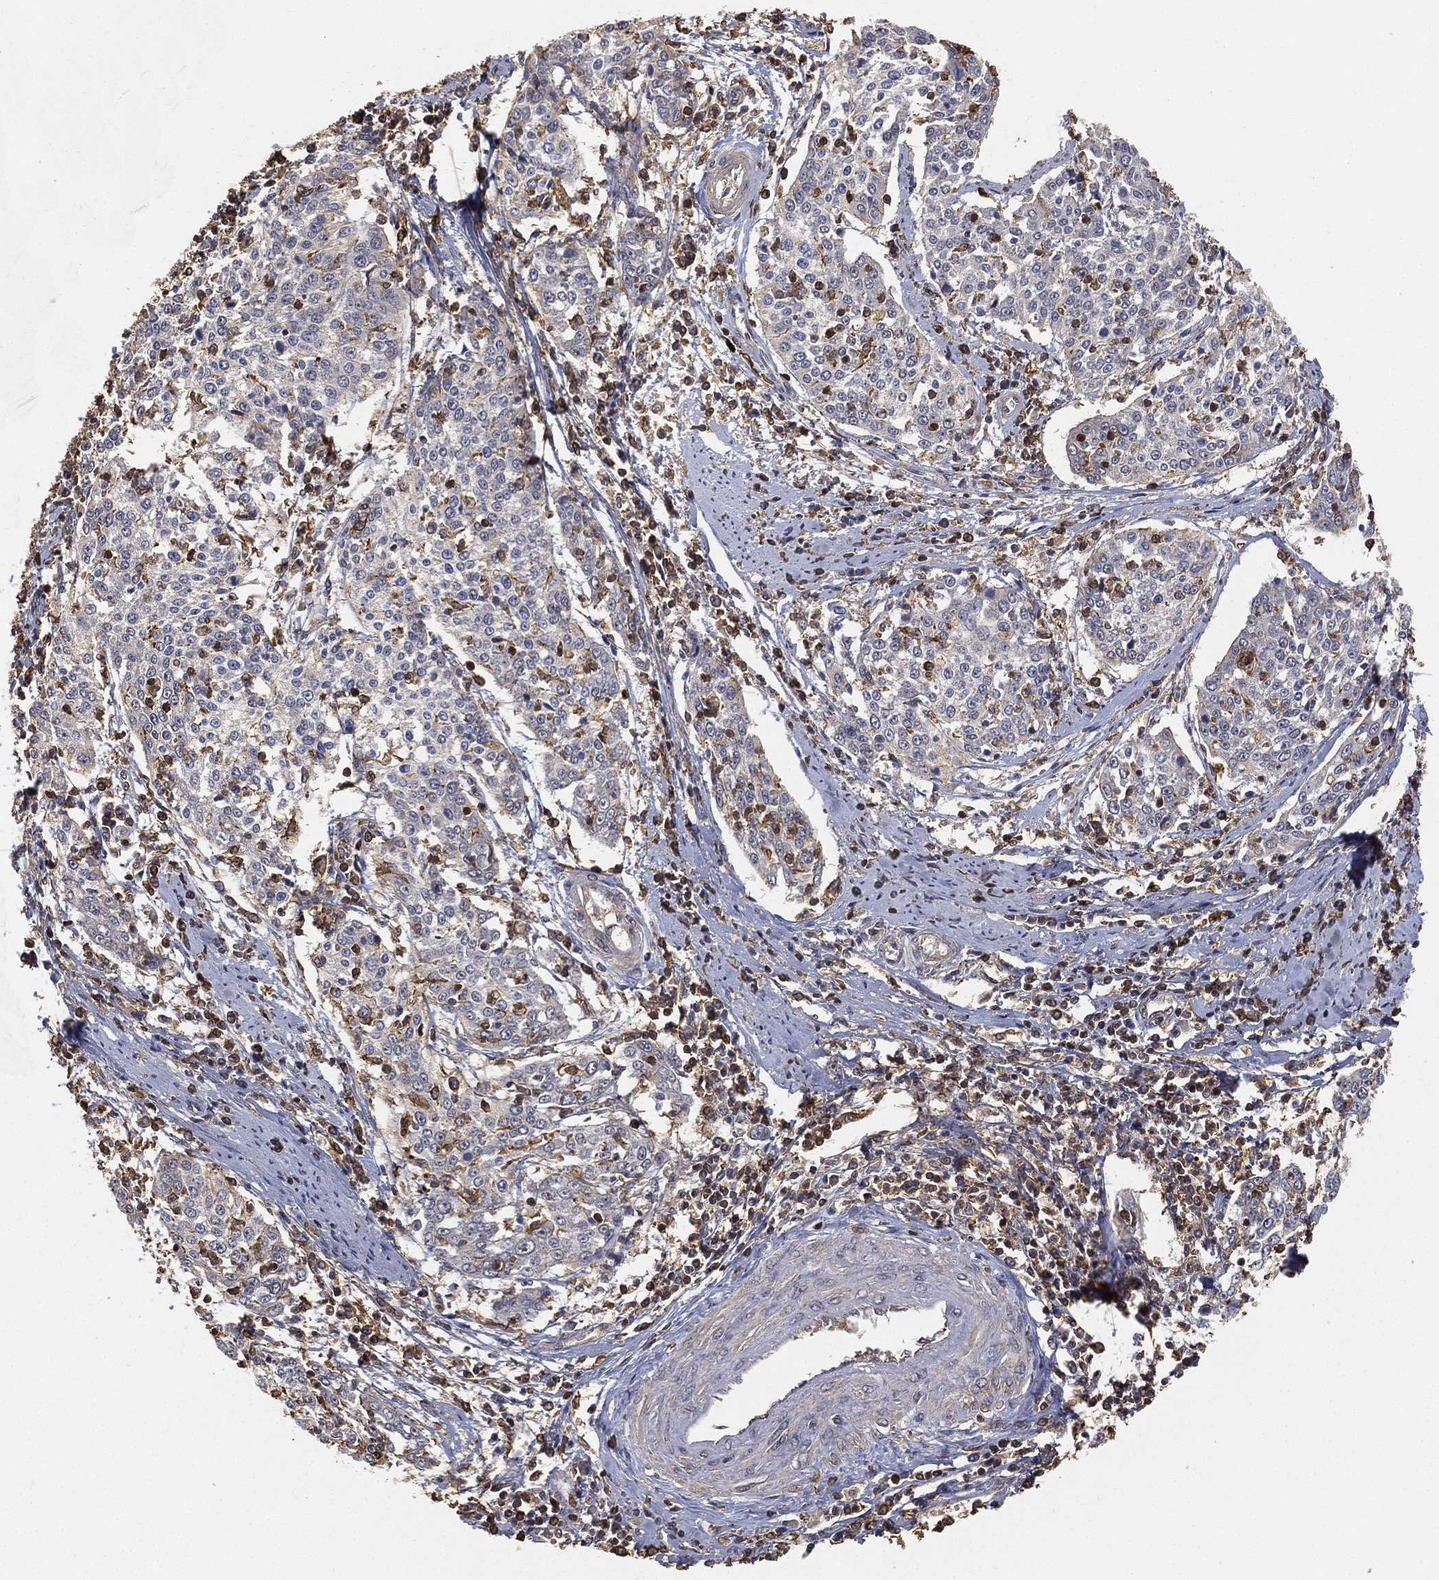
{"staining": {"intensity": "negative", "quantity": "none", "location": "none"}, "tissue": "cervical cancer", "cell_type": "Tumor cells", "image_type": "cancer", "snomed": [{"axis": "morphology", "description": "Squamous cell carcinoma, NOS"}, {"axis": "topography", "description": "Cervix"}], "caption": "An image of human cervical cancer (squamous cell carcinoma) is negative for staining in tumor cells.", "gene": "CRYL1", "patient": {"sex": "female", "age": 41}}